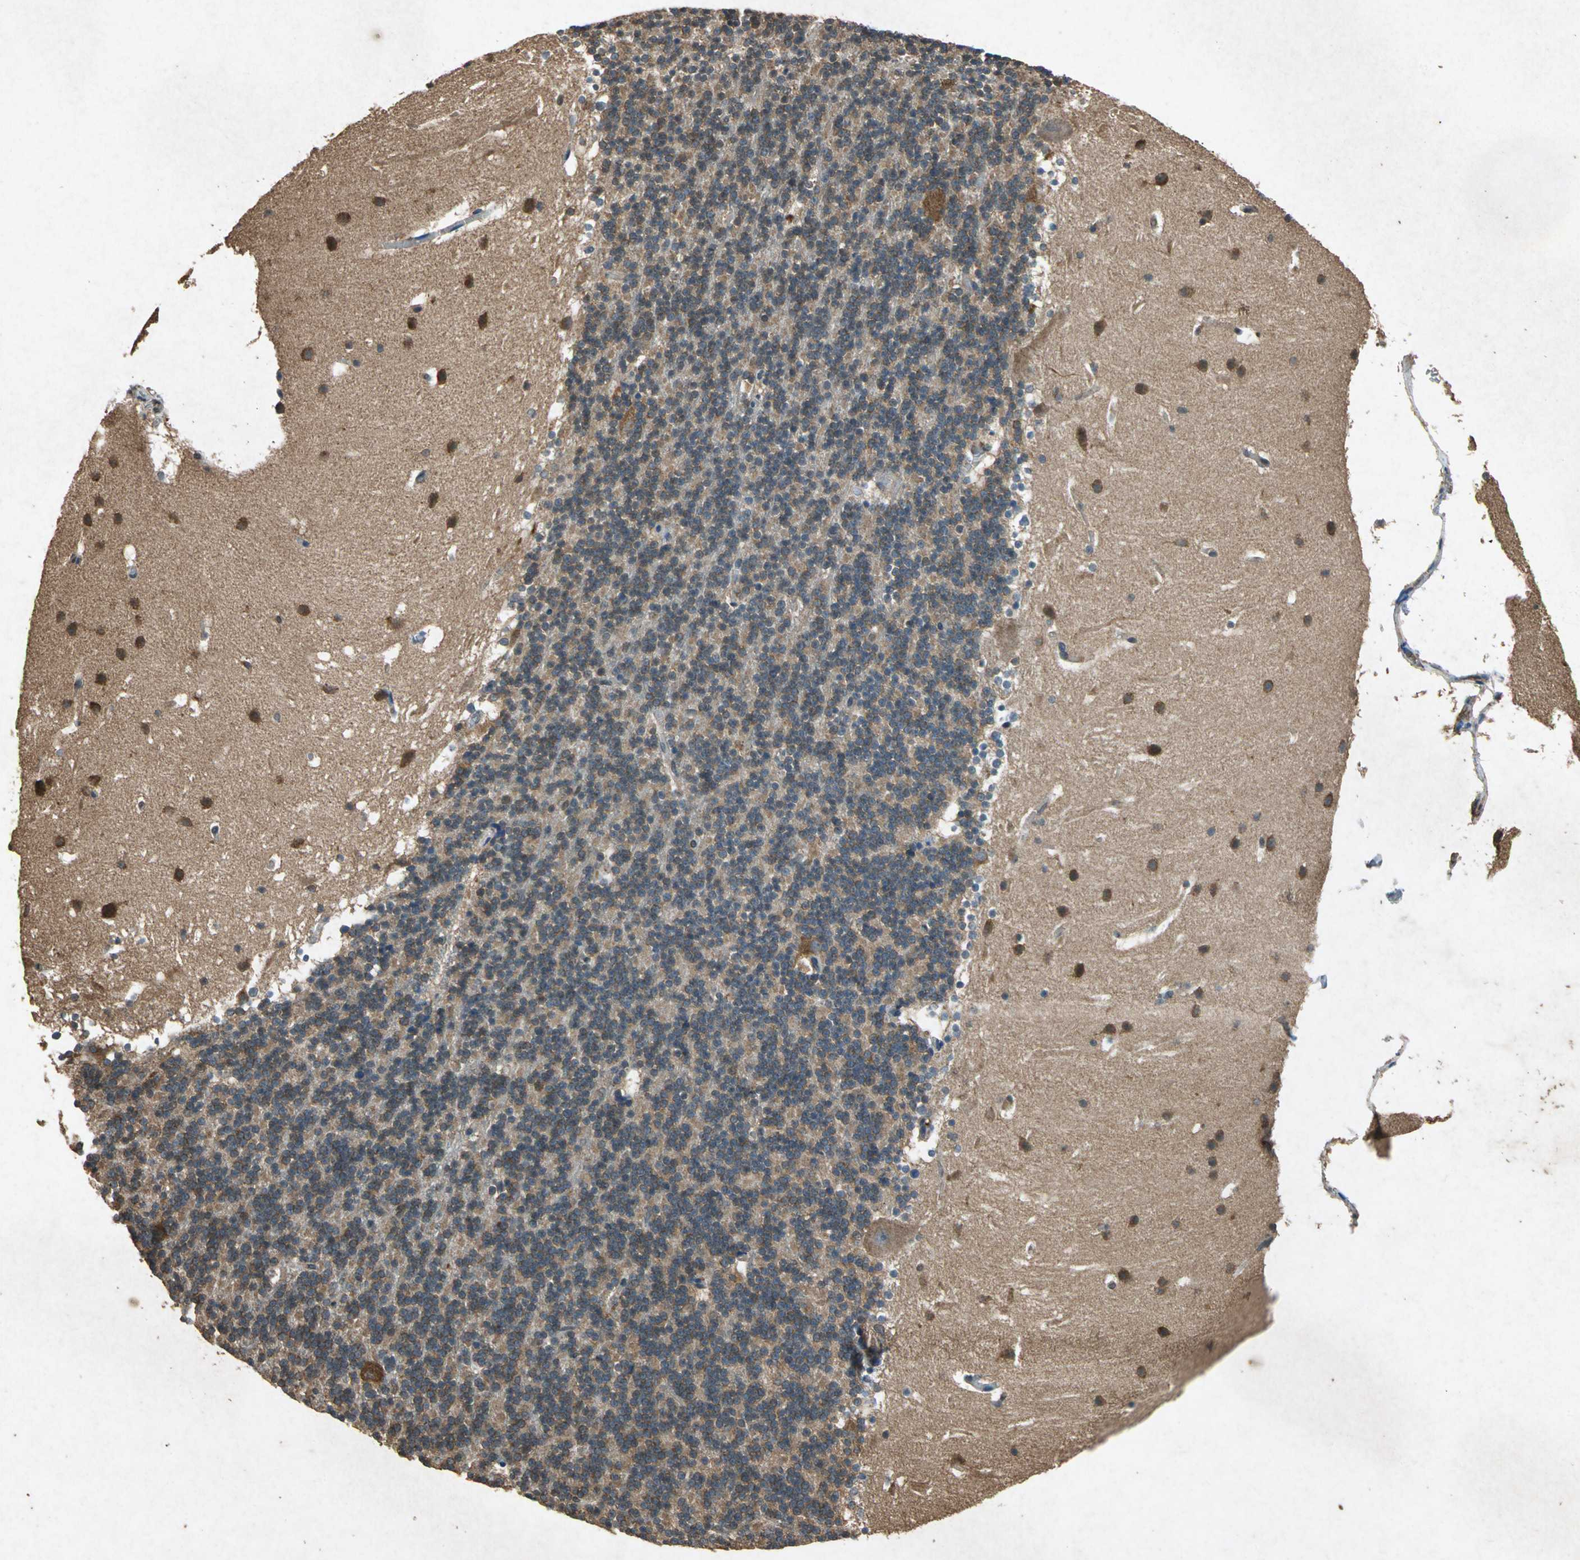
{"staining": {"intensity": "weak", "quantity": ">75%", "location": "cytoplasmic/membranous"}, "tissue": "cerebellum", "cell_type": "Cells in granular layer", "image_type": "normal", "snomed": [{"axis": "morphology", "description": "Normal tissue, NOS"}, {"axis": "topography", "description": "Cerebellum"}], "caption": "This is an image of IHC staining of benign cerebellum, which shows weak staining in the cytoplasmic/membranous of cells in granular layer.", "gene": "HSP90AB1", "patient": {"sex": "male", "age": 45}}